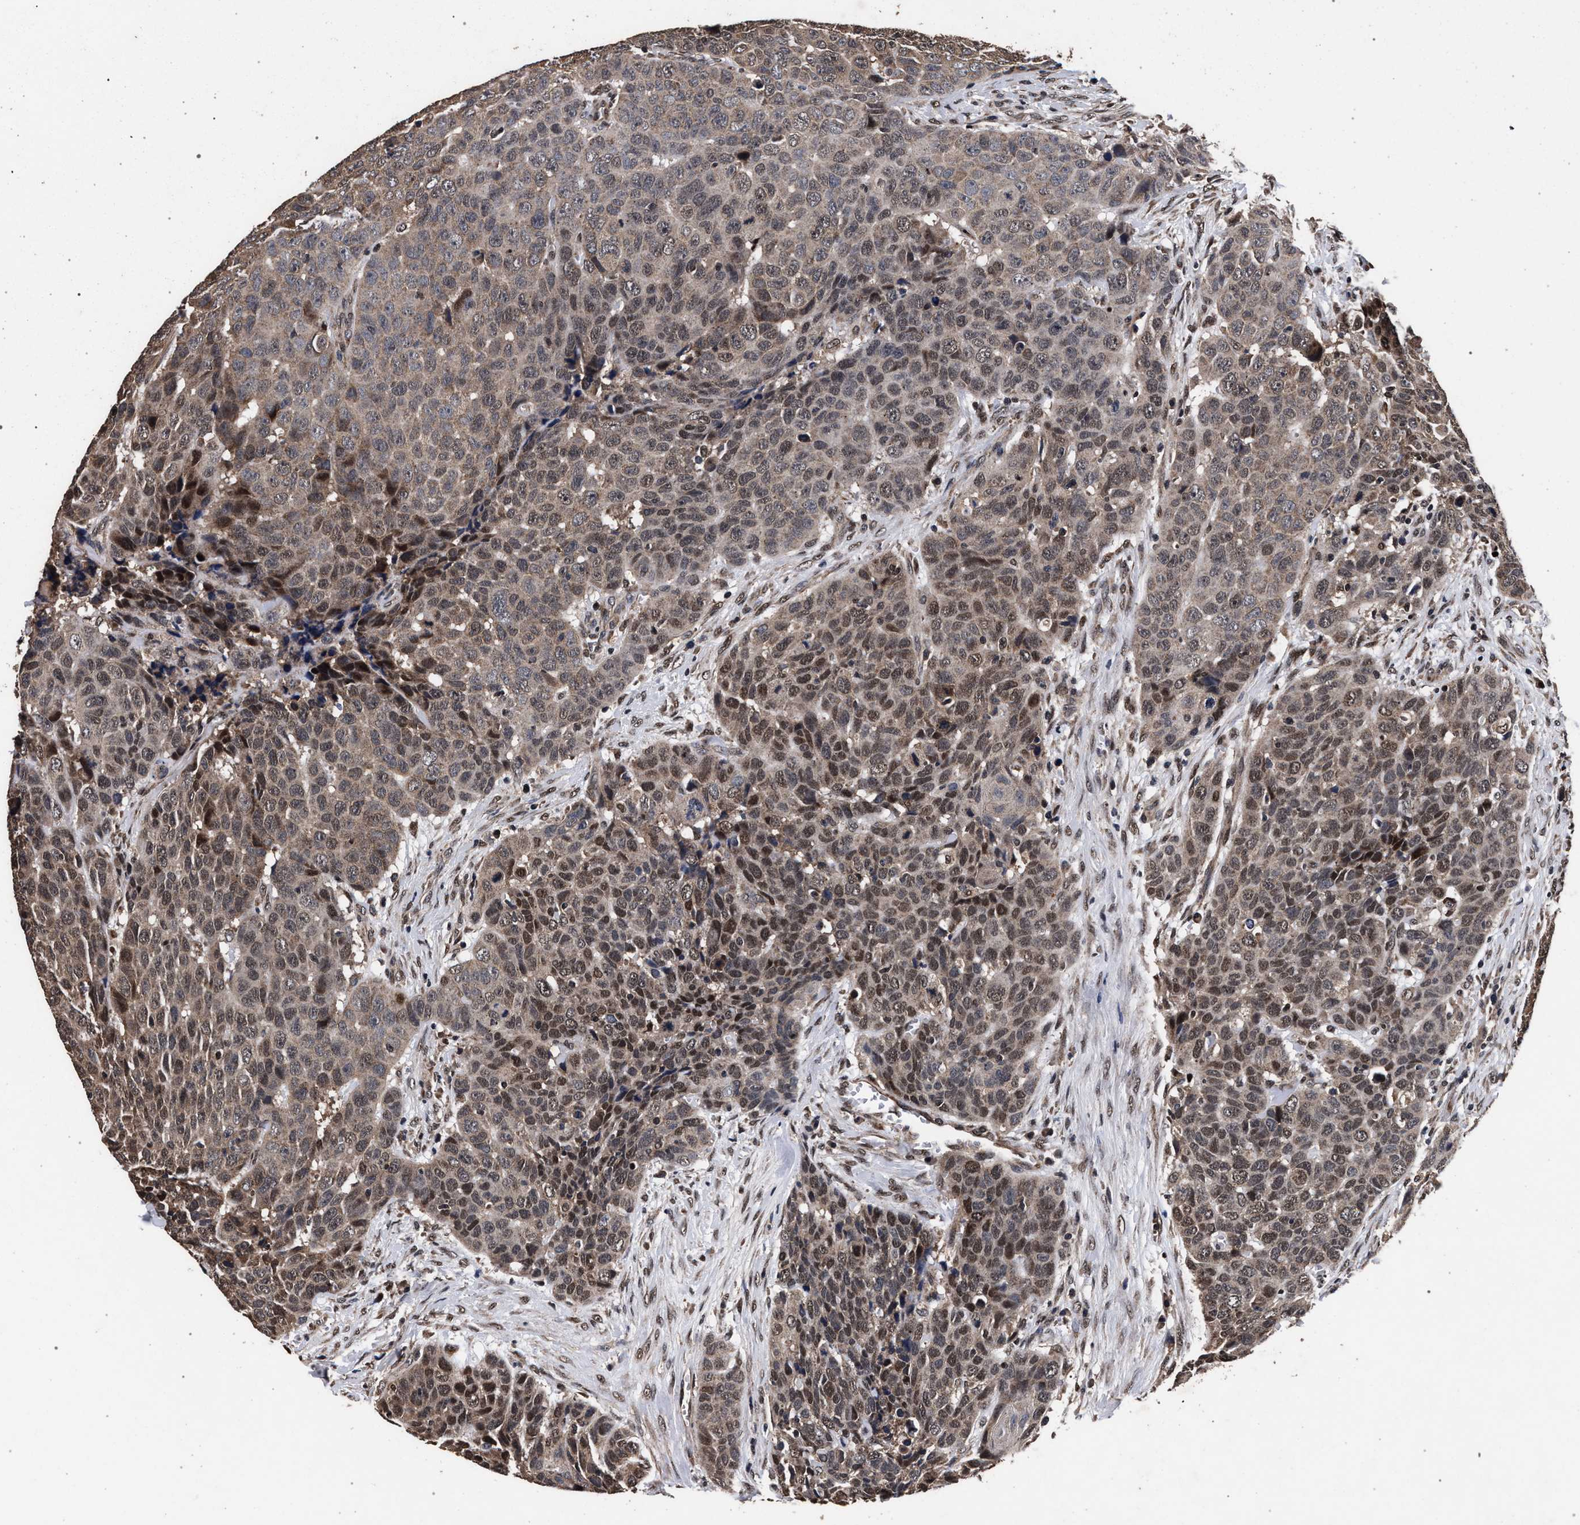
{"staining": {"intensity": "moderate", "quantity": ">75%", "location": "cytoplasmic/membranous,nuclear"}, "tissue": "head and neck cancer", "cell_type": "Tumor cells", "image_type": "cancer", "snomed": [{"axis": "morphology", "description": "Squamous cell carcinoma, NOS"}, {"axis": "topography", "description": "Head-Neck"}], "caption": "A high-resolution micrograph shows IHC staining of squamous cell carcinoma (head and neck), which exhibits moderate cytoplasmic/membranous and nuclear positivity in about >75% of tumor cells.", "gene": "ACOX1", "patient": {"sex": "male", "age": 66}}